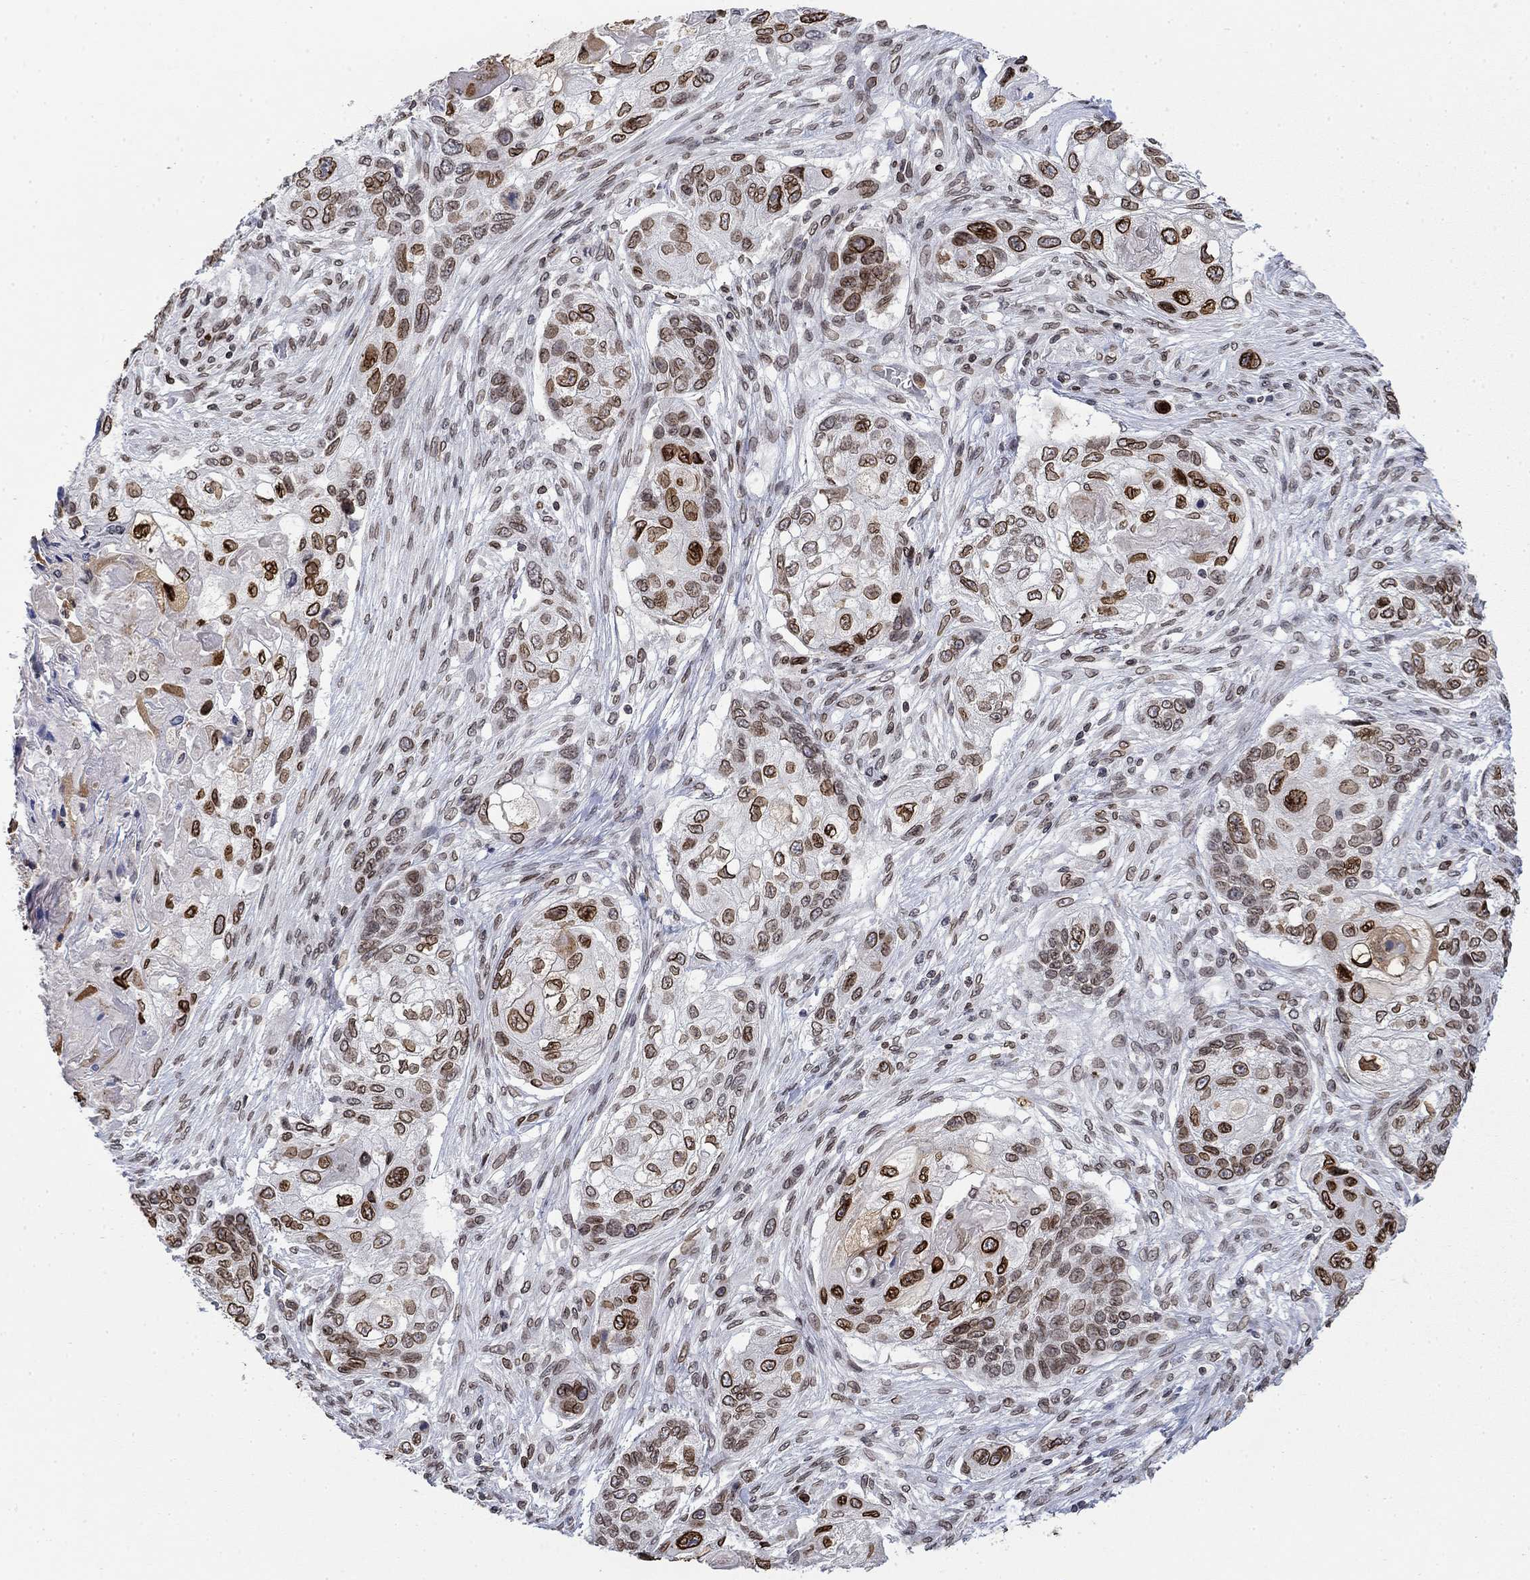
{"staining": {"intensity": "strong", "quantity": "25%-75%", "location": "cytoplasmic/membranous,nuclear"}, "tissue": "lung cancer", "cell_type": "Tumor cells", "image_type": "cancer", "snomed": [{"axis": "morphology", "description": "Normal tissue, NOS"}, {"axis": "morphology", "description": "Squamous cell carcinoma, NOS"}, {"axis": "topography", "description": "Bronchus"}, {"axis": "topography", "description": "Lung"}], "caption": "DAB (3,3'-diaminobenzidine) immunohistochemical staining of lung squamous cell carcinoma demonstrates strong cytoplasmic/membranous and nuclear protein expression in approximately 25%-75% of tumor cells.", "gene": "TOR1AIP1", "patient": {"sex": "male", "age": 69}}